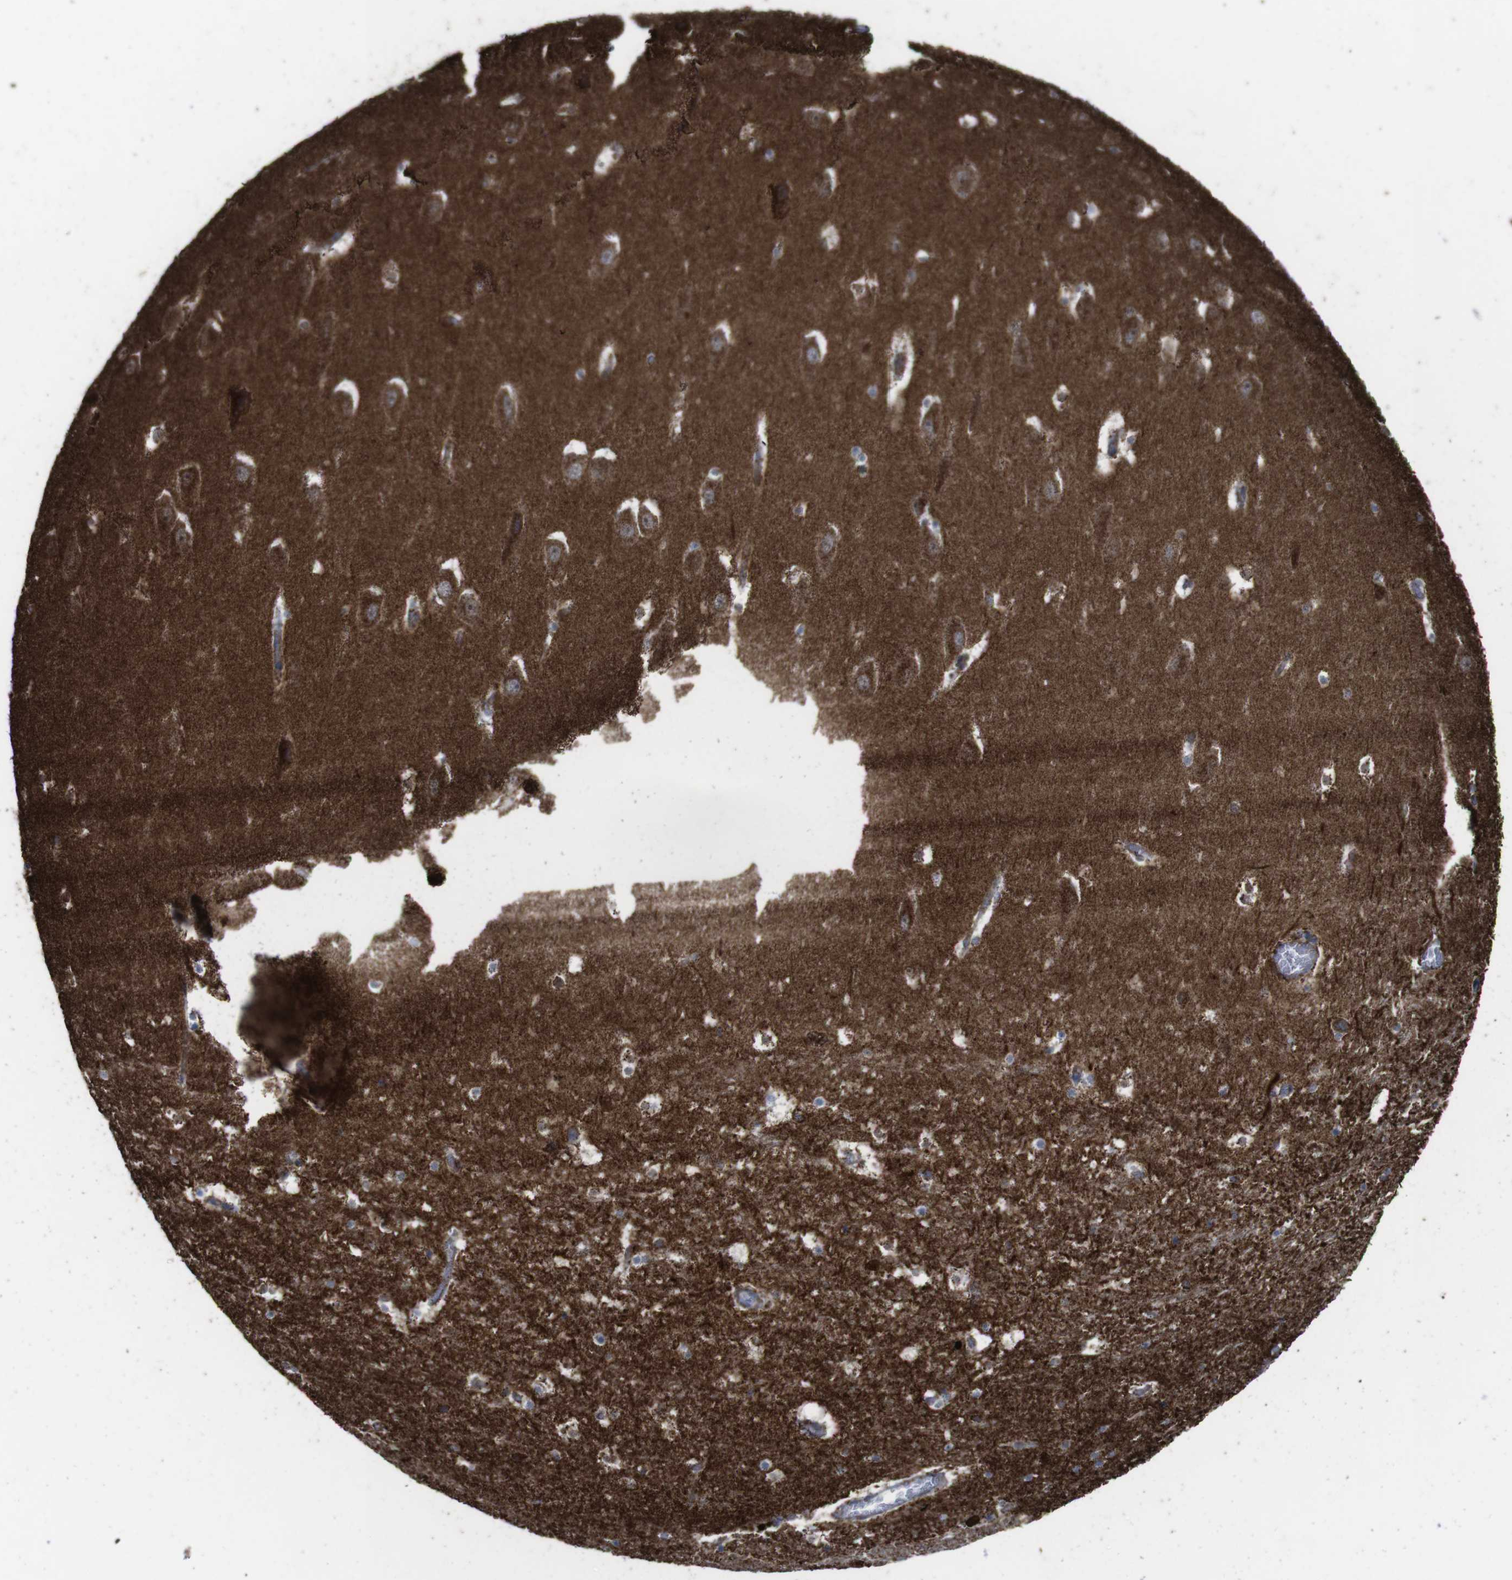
{"staining": {"intensity": "weak", "quantity": "<25%", "location": "cytoplasmic/membranous"}, "tissue": "hippocampus", "cell_type": "Glial cells", "image_type": "normal", "snomed": [{"axis": "morphology", "description": "Normal tissue, NOS"}, {"axis": "topography", "description": "Hippocampus"}], "caption": "Micrograph shows no protein expression in glial cells of benign hippocampus. (DAB (3,3'-diaminobenzidine) immunohistochemistry, high magnification).", "gene": "HK1", "patient": {"sex": "male", "age": 45}}